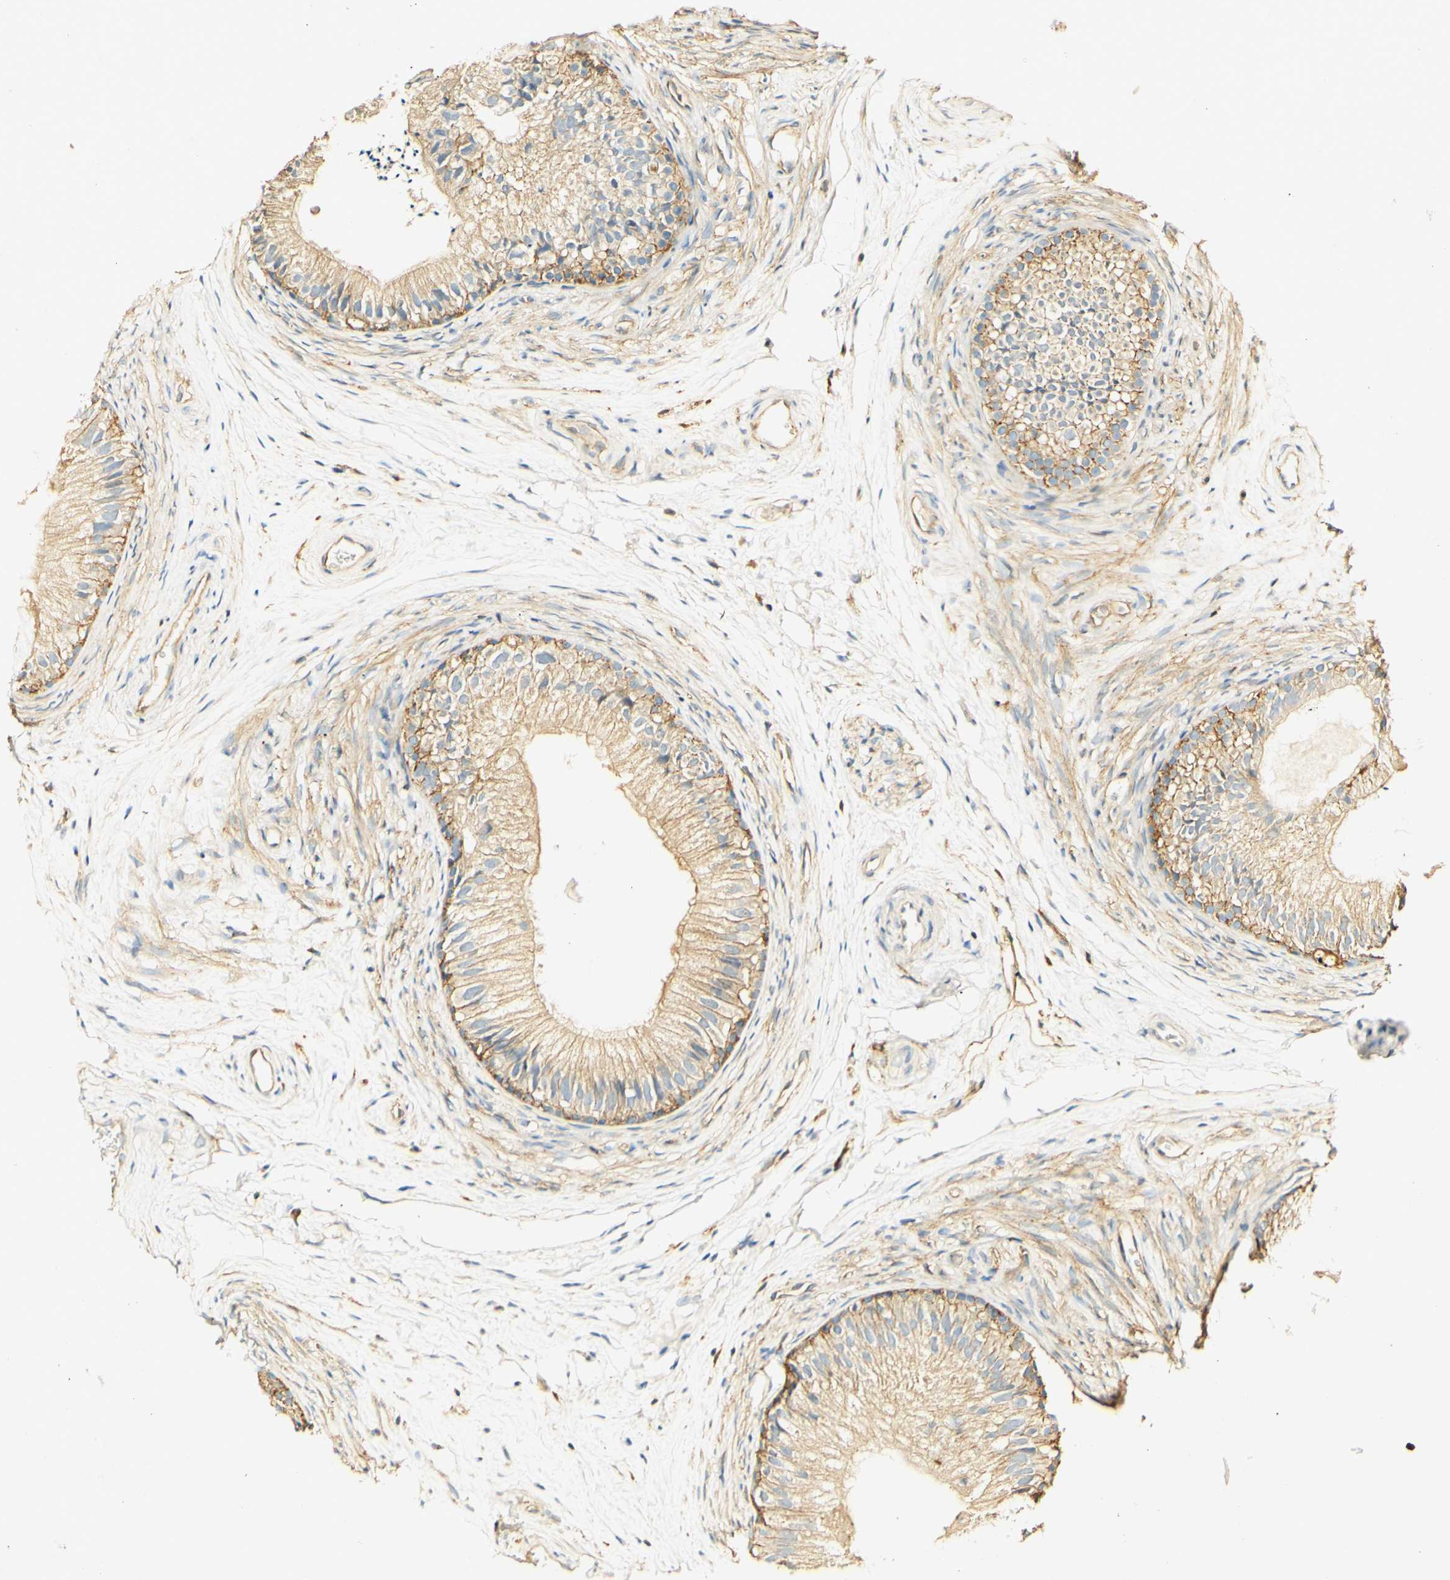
{"staining": {"intensity": "moderate", "quantity": ">75%", "location": "cytoplasmic/membranous"}, "tissue": "epididymis", "cell_type": "Glandular cells", "image_type": "normal", "snomed": [{"axis": "morphology", "description": "Normal tissue, NOS"}, {"axis": "topography", "description": "Epididymis"}], "caption": "The histopathology image demonstrates a brown stain indicating the presence of a protein in the cytoplasmic/membranous of glandular cells in epididymis.", "gene": "PCDH7", "patient": {"sex": "male", "age": 56}}